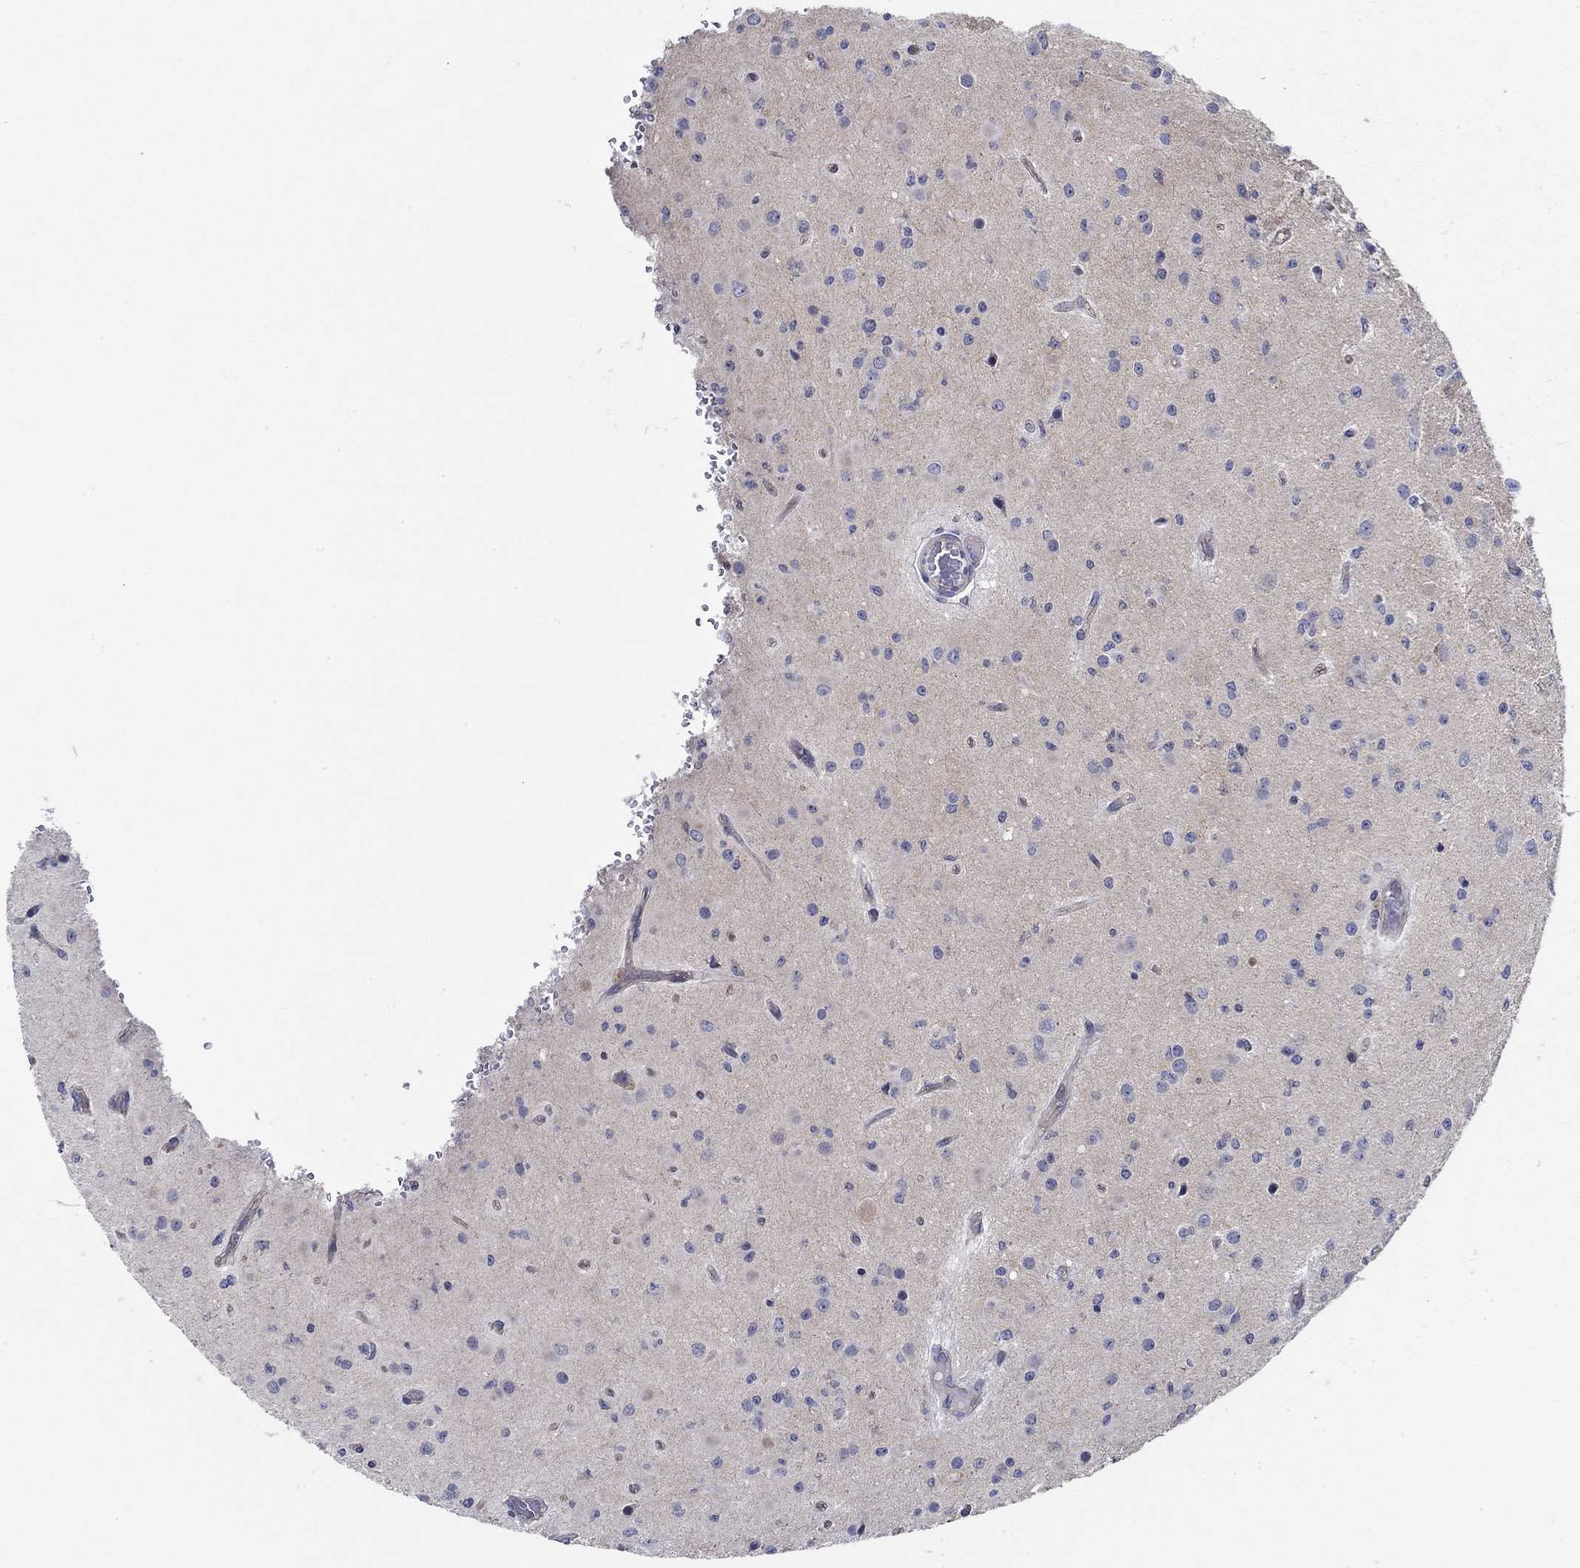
{"staining": {"intensity": "negative", "quantity": "none", "location": "none"}, "tissue": "glioma", "cell_type": "Tumor cells", "image_type": "cancer", "snomed": [{"axis": "morphology", "description": "Glioma, malignant, Low grade"}, {"axis": "topography", "description": "Brain"}], "caption": "Tumor cells show no significant expression in glioma. Brightfield microscopy of immunohistochemistry (IHC) stained with DAB (3,3'-diaminobenzidine) (brown) and hematoxylin (blue), captured at high magnification.", "gene": "CFAP61", "patient": {"sex": "female", "age": 45}}